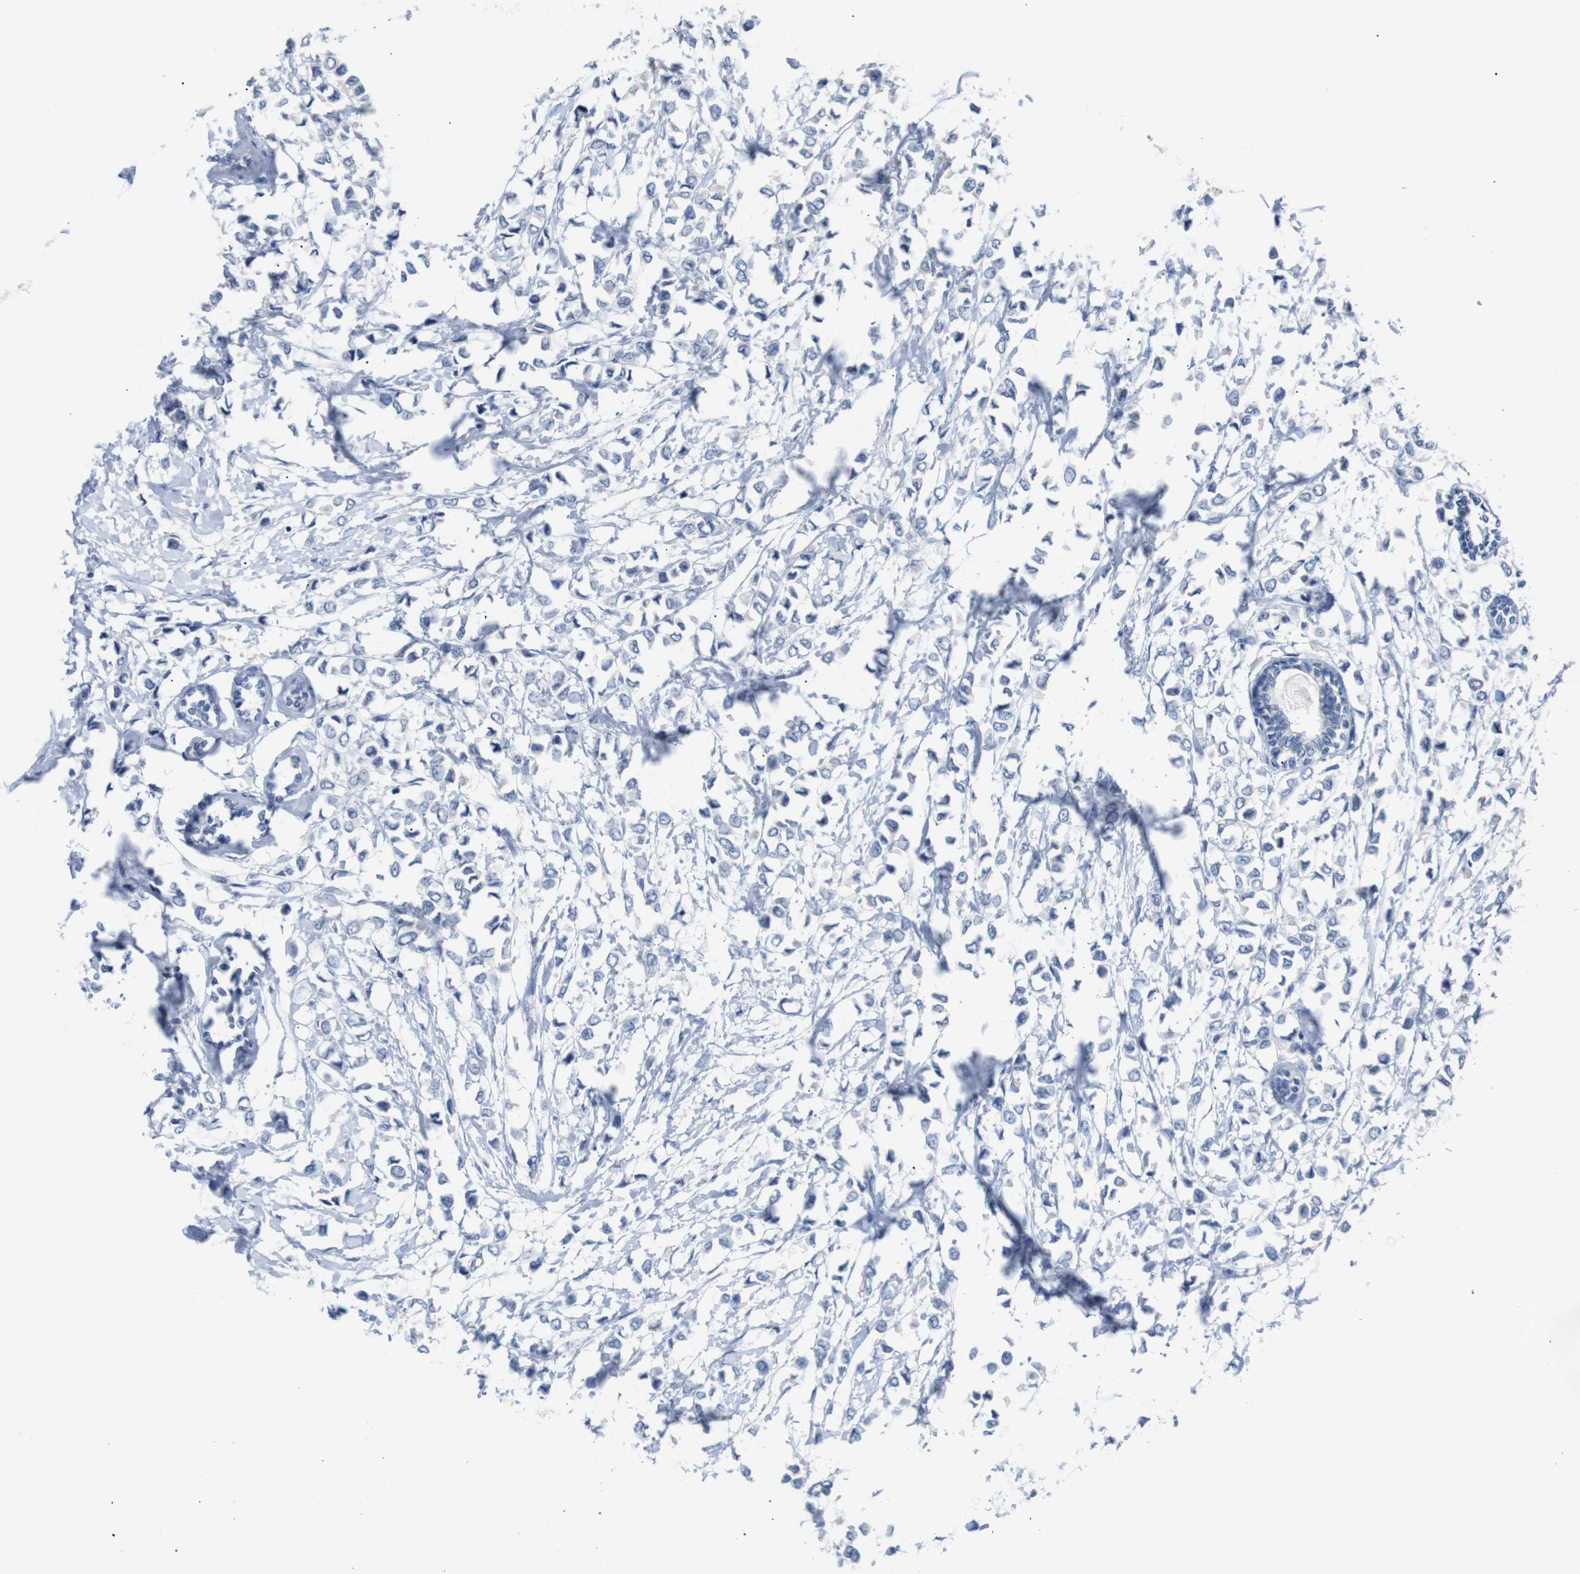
{"staining": {"intensity": "negative", "quantity": "none", "location": "none"}, "tissue": "breast cancer", "cell_type": "Tumor cells", "image_type": "cancer", "snomed": [{"axis": "morphology", "description": "Lobular carcinoma"}, {"axis": "topography", "description": "Breast"}], "caption": "A high-resolution micrograph shows immunohistochemistry (IHC) staining of breast lobular carcinoma, which shows no significant expression in tumor cells.", "gene": "DCP1A", "patient": {"sex": "female", "age": 51}}